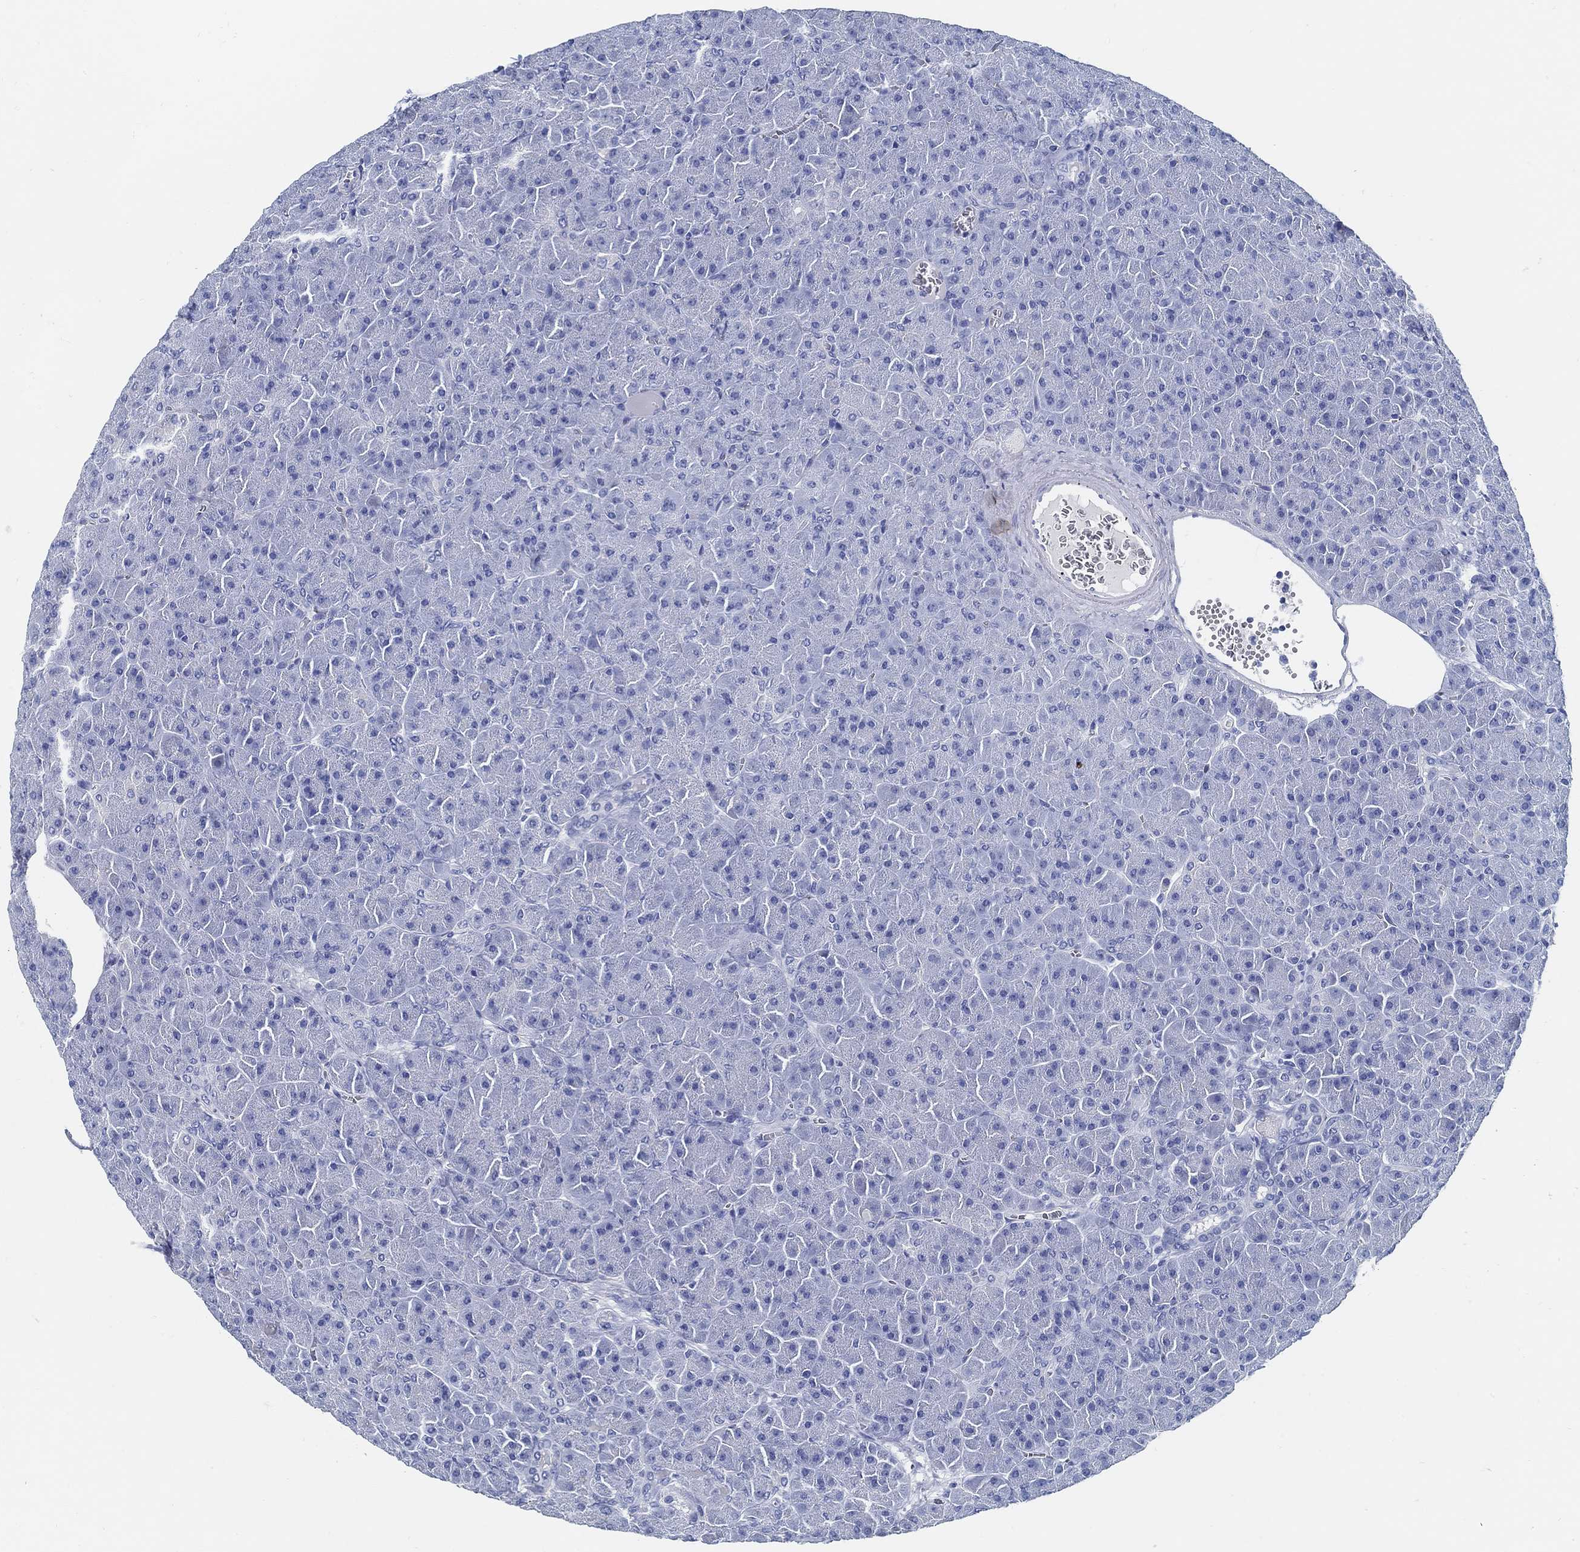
{"staining": {"intensity": "negative", "quantity": "none", "location": "none"}, "tissue": "pancreas", "cell_type": "Exocrine glandular cells", "image_type": "normal", "snomed": [{"axis": "morphology", "description": "Normal tissue, NOS"}, {"axis": "topography", "description": "Pancreas"}], "caption": "The IHC photomicrograph has no significant expression in exocrine glandular cells of pancreas. Nuclei are stained in blue.", "gene": "SLC45A1", "patient": {"sex": "male", "age": 61}}